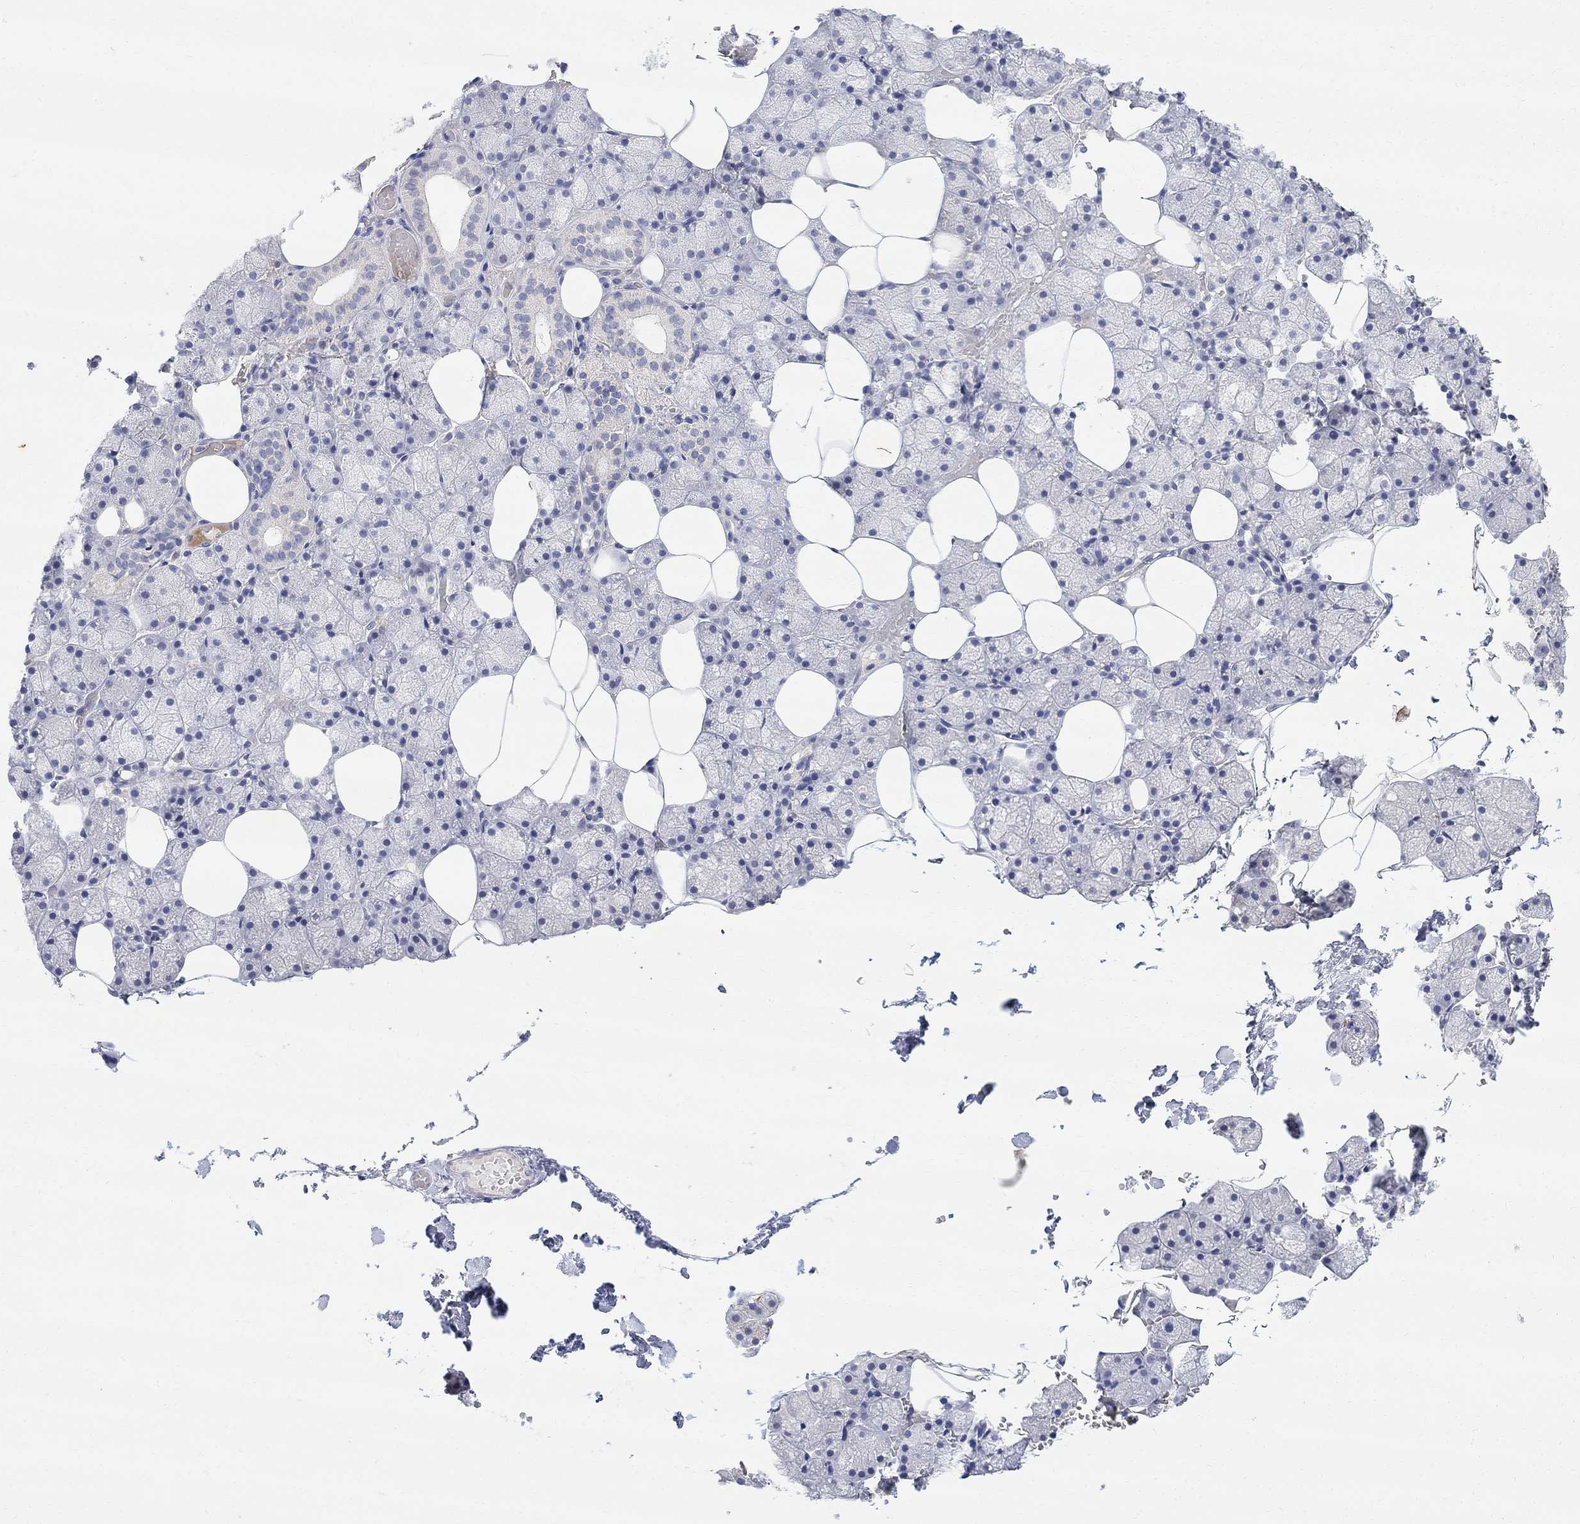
{"staining": {"intensity": "negative", "quantity": "none", "location": "none"}, "tissue": "salivary gland", "cell_type": "Glandular cells", "image_type": "normal", "snomed": [{"axis": "morphology", "description": "Normal tissue, NOS"}, {"axis": "topography", "description": "Salivary gland"}], "caption": "IHC image of normal salivary gland: salivary gland stained with DAB reveals no significant protein staining in glandular cells.", "gene": "FNDC5", "patient": {"sex": "male", "age": 38}}